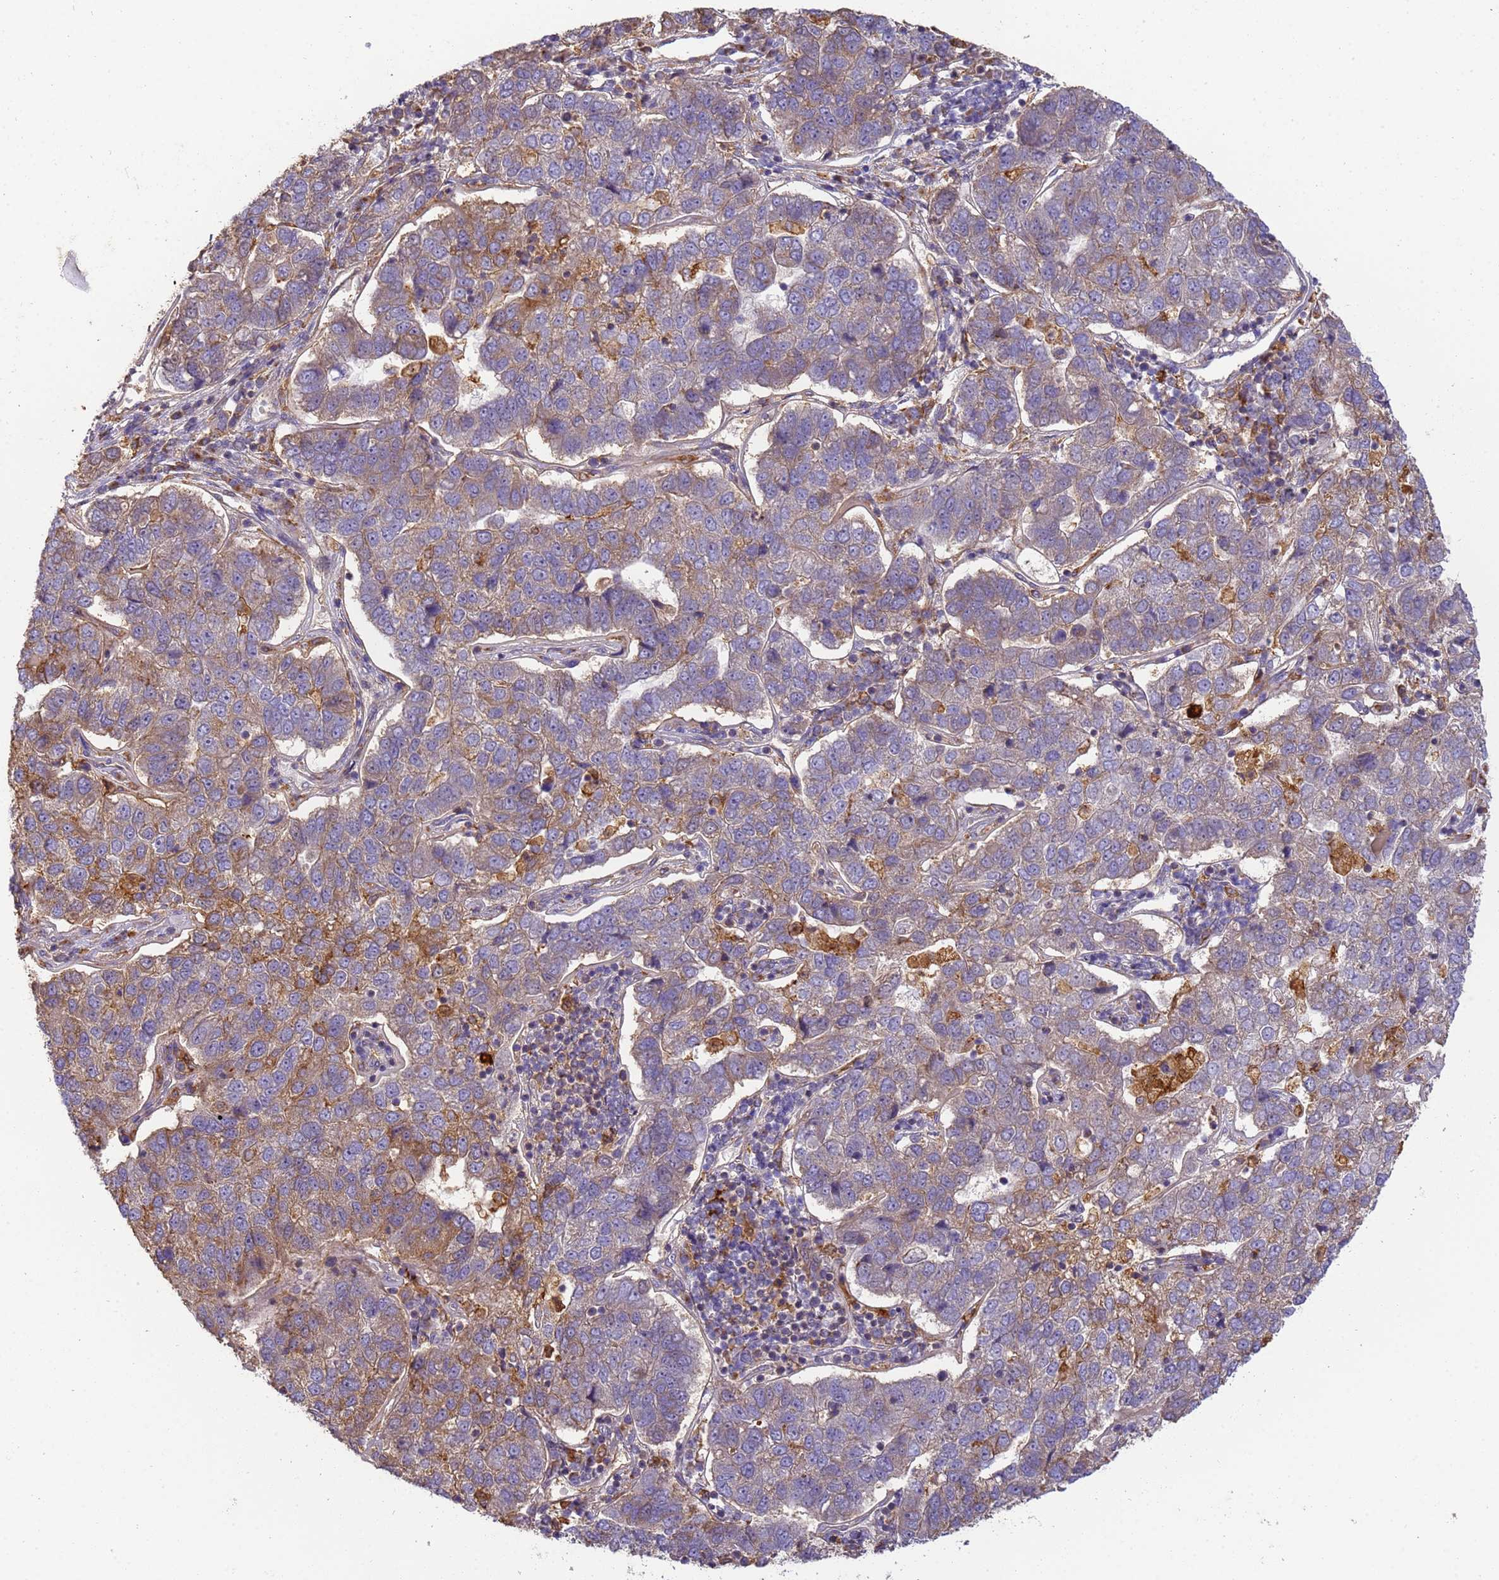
{"staining": {"intensity": "moderate", "quantity": "<25%", "location": "cytoplasmic/membranous"}, "tissue": "pancreatic cancer", "cell_type": "Tumor cells", "image_type": "cancer", "snomed": [{"axis": "morphology", "description": "Adenocarcinoma, NOS"}, {"axis": "topography", "description": "Pancreas"}], "caption": "Tumor cells show moderate cytoplasmic/membranous positivity in approximately <25% of cells in pancreatic cancer (adenocarcinoma). The staining is performed using DAB (3,3'-diaminobenzidine) brown chromogen to label protein expression. The nuclei are counter-stained blue using hematoxylin.", "gene": "M6PR", "patient": {"sex": "female", "age": 61}}